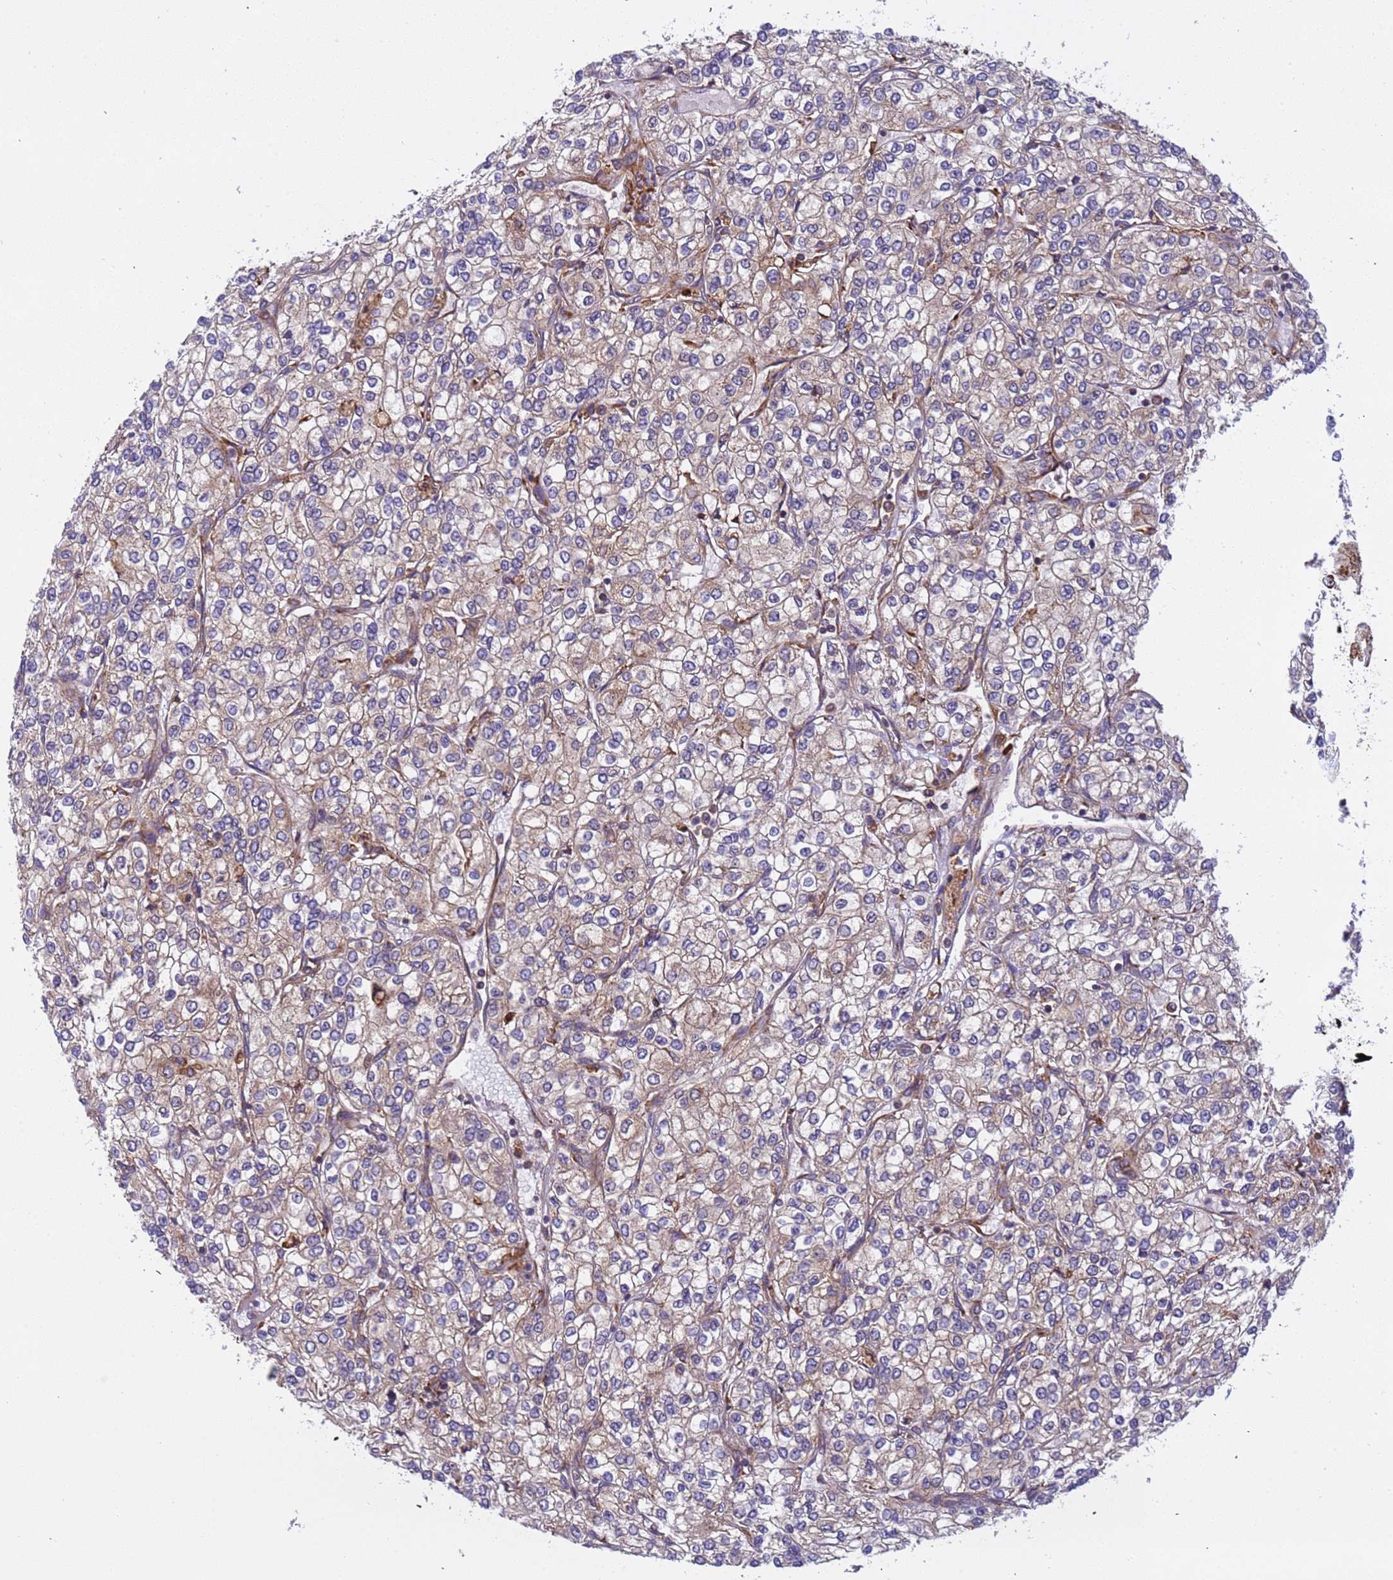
{"staining": {"intensity": "weak", "quantity": ">75%", "location": "cytoplasmic/membranous"}, "tissue": "renal cancer", "cell_type": "Tumor cells", "image_type": "cancer", "snomed": [{"axis": "morphology", "description": "Adenocarcinoma, NOS"}, {"axis": "topography", "description": "Kidney"}], "caption": "Renal cancer stained for a protein (brown) displays weak cytoplasmic/membranous positive staining in about >75% of tumor cells.", "gene": "RPL36", "patient": {"sex": "male", "age": 80}}